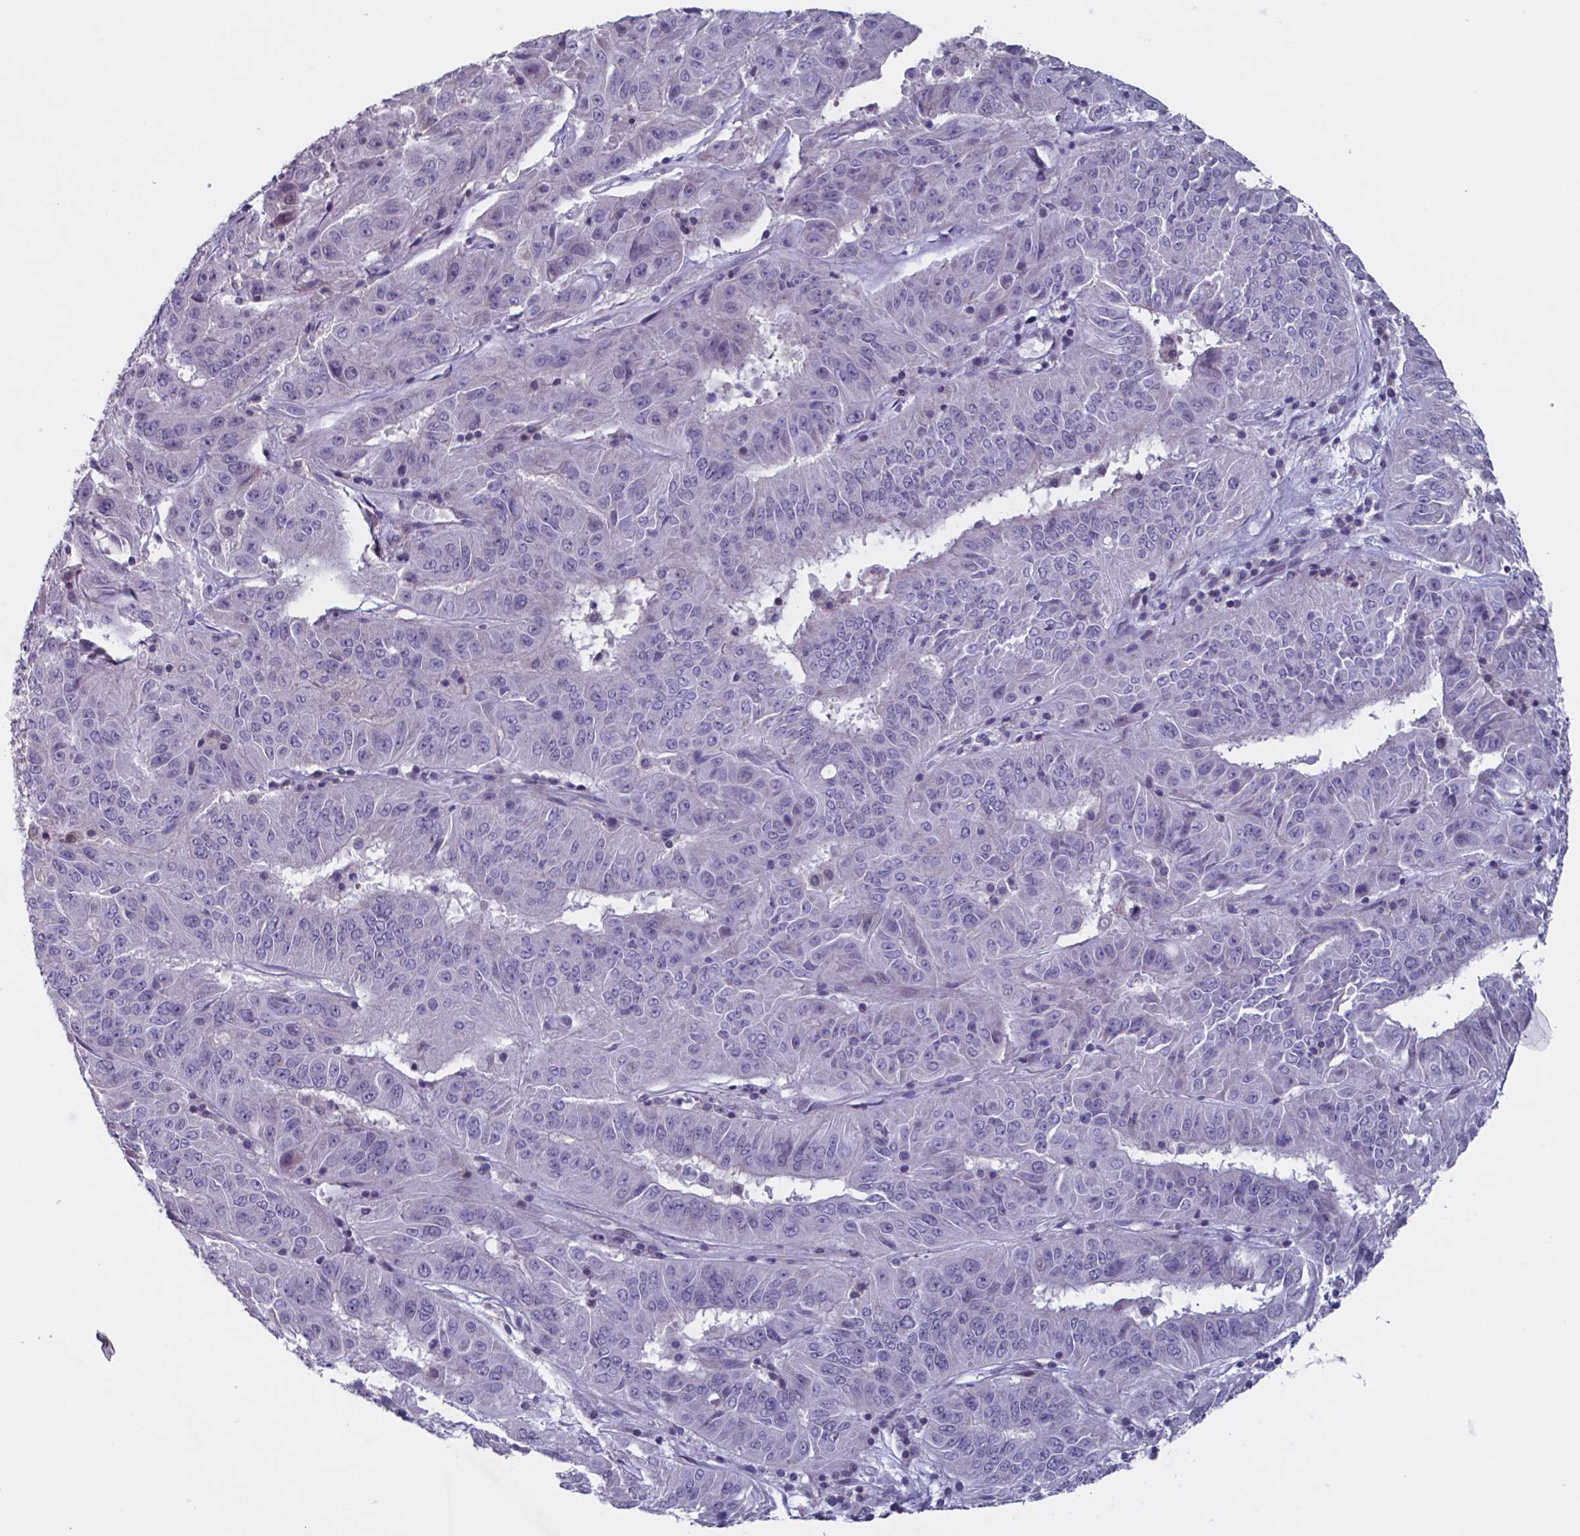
{"staining": {"intensity": "negative", "quantity": "none", "location": "none"}, "tissue": "pancreatic cancer", "cell_type": "Tumor cells", "image_type": "cancer", "snomed": [{"axis": "morphology", "description": "Adenocarcinoma, NOS"}, {"axis": "topography", "description": "Pancreas"}], "caption": "This photomicrograph is of adenocarcinoma (pancreatic) stained with immunohistochemistry (IHC) to label a protein in brown with the nuclei are counter-stained blue. There is no staining in tumor cells.", "gene": "TDP2", "patient": {"sex": "male", "age": 63}}